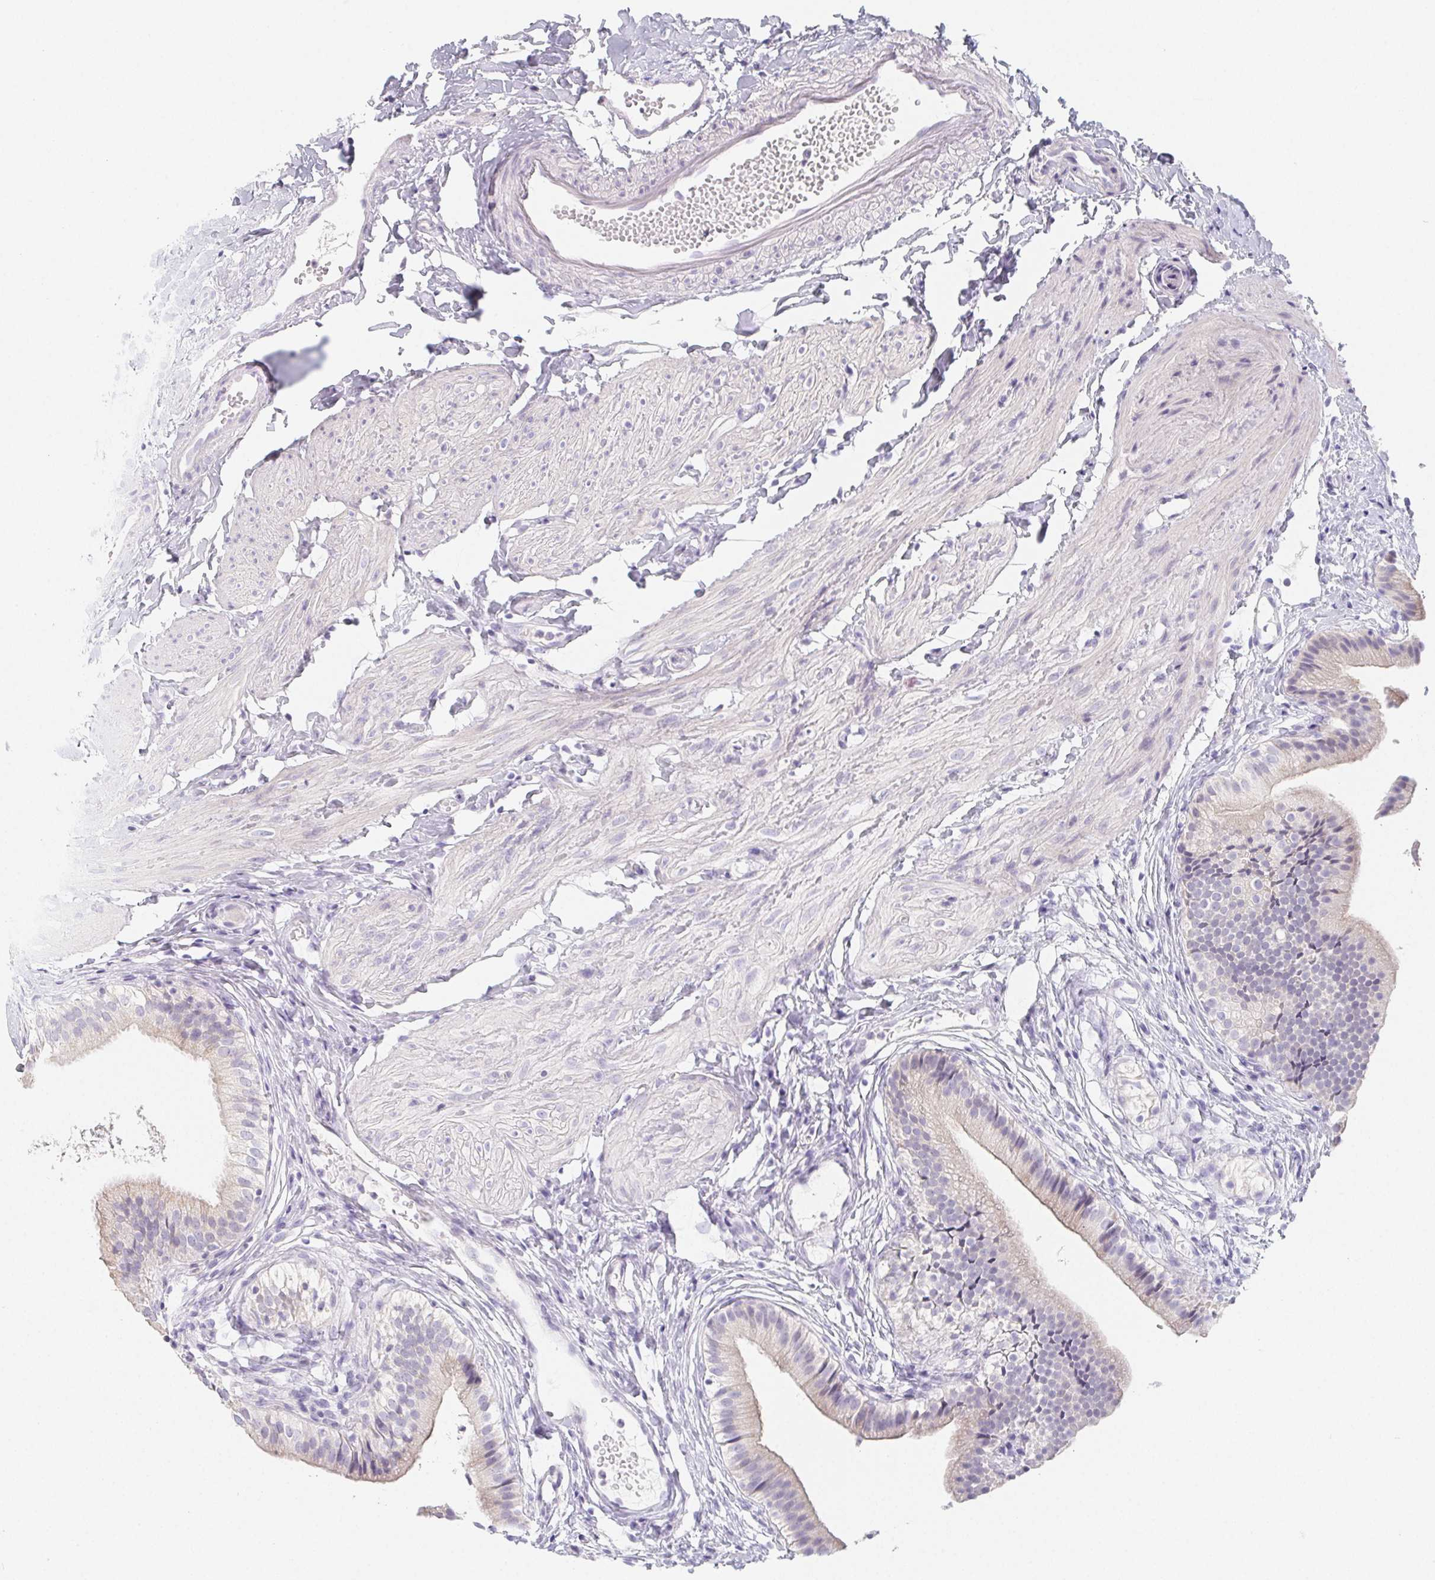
{"staining": {"intensity": "weak", "quantity": "<25%", "location": "cytoplasmic/membranous"}, "tissue": "gallbladder", "cell_type": "Glandular cells", "image_type": "normal", "snomed": [{"axis": "morphology", "description": "Normal tissue, NOS"}, {"axis": "topography", "description": "Gallbladder"}], "caption": "Glandular cells show no significant protein staining in unremarkable gallbladder. The staining is performed using DAB (3,3'-diaminobenzidine) brown chromogen with nuclei counter-stained in using hematoxylin.", "gene": "GLIPR1L1", "patient": {"sex": "female", "age": 47}}